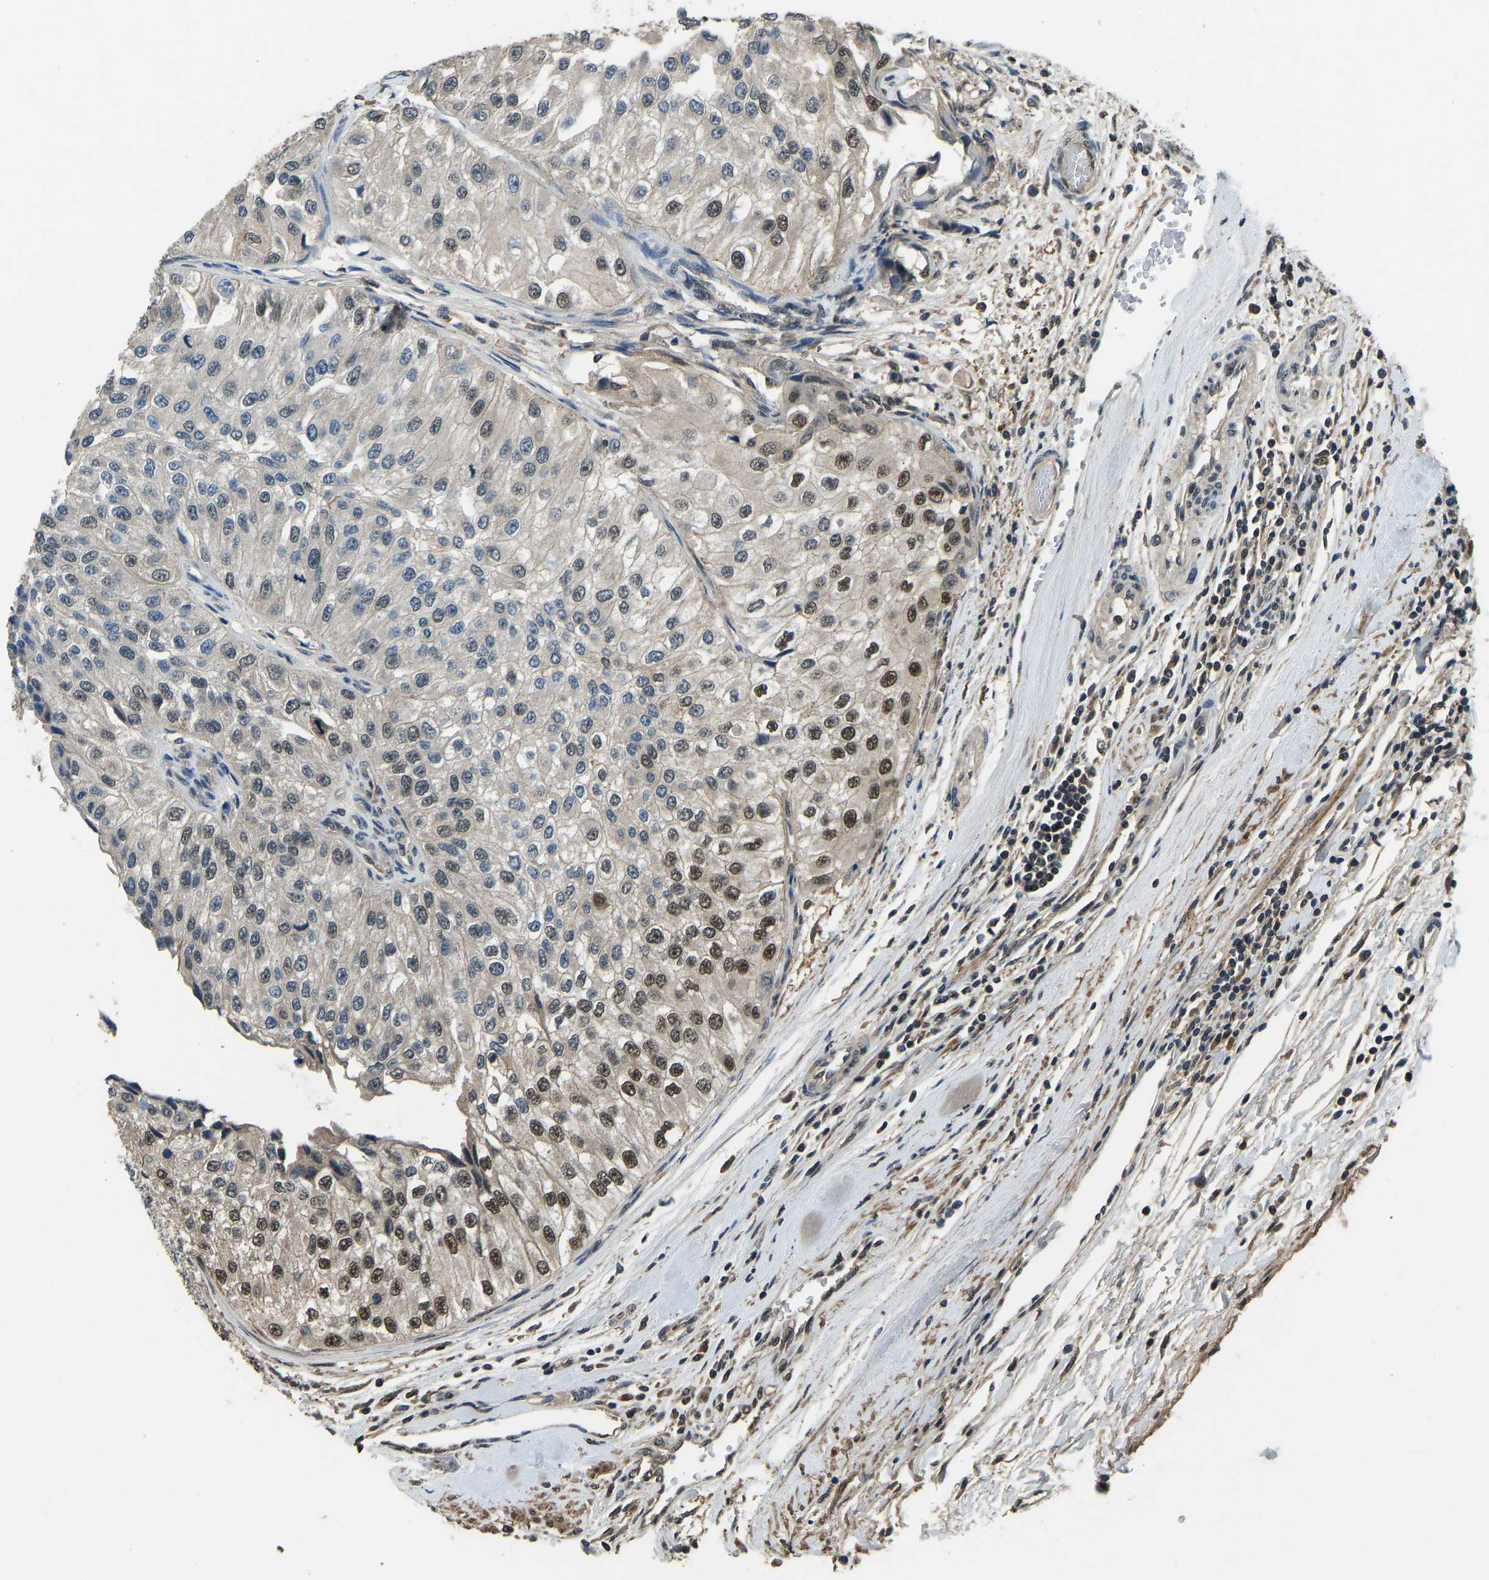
{"staining": {"intensity": "strong", "quantity": "25%-75%", "location": "nuclear"}, "tissue": "urothelial cancer", "cell_type": "Tumor cells", "image_type": "cancer", "snomed": [{"axis": "morphology", "description": "Urothelial carcinoma, High grade"}, {"axis": "topography", "description": "Kidney"}, {"axis": "topography", "description": "Urinary bladder"}], "caption": "IHC (DAB) staining of urothelial cancer reveals strong nuclear protein staining in approximately 25%-75% of tumor cells.", "gene": "TOX4", "patient": {"sex": "male", "age": 77}}